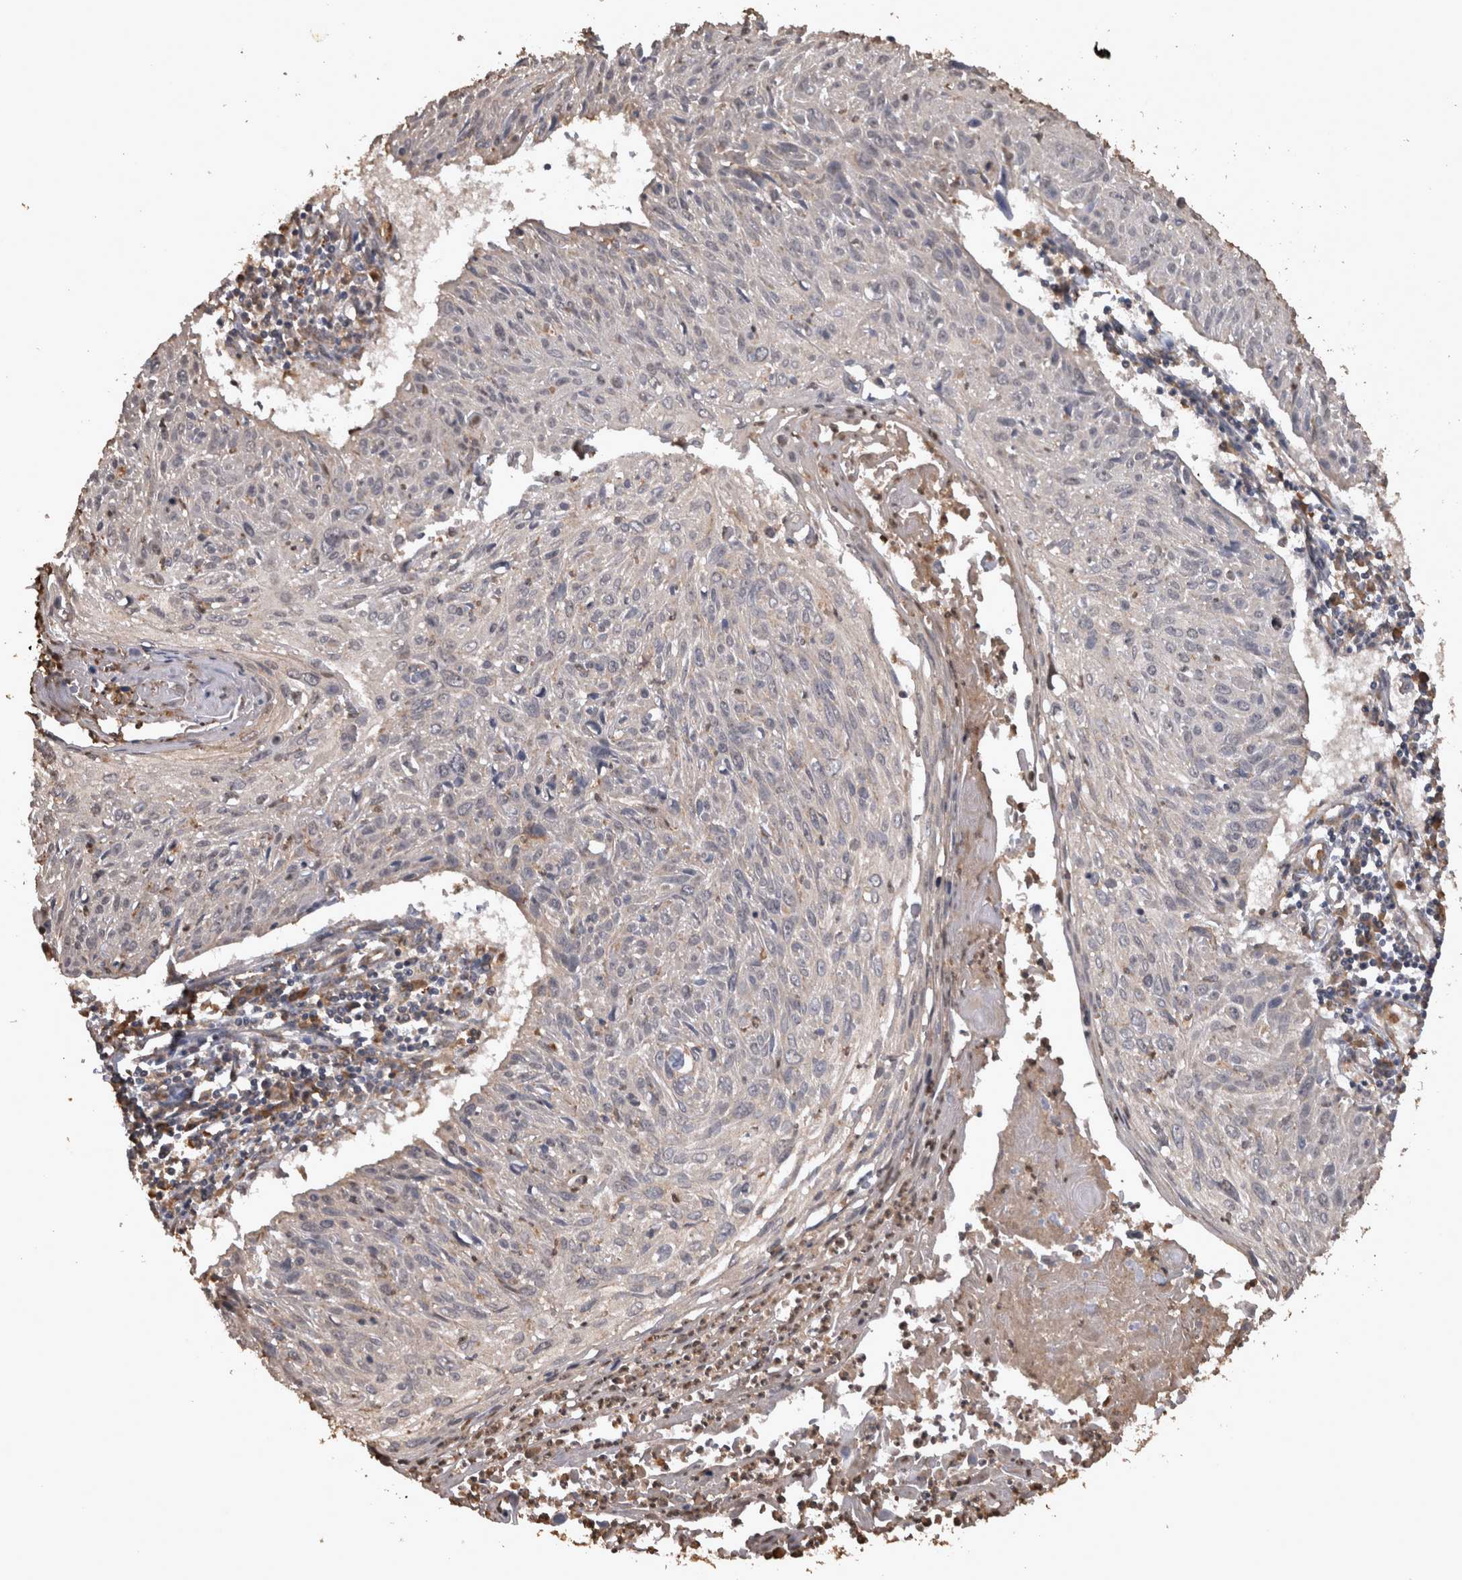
{"staining": {"intensity": "negative", "quantity": "none", "location": "none"}, "tissue": "cervical cancer", "cell_type": "Tumor cells", "image_type": "cancer", "snomed": [{"axis": "morphology", "description": "Squamous cell carcinoma, NOS"}, {"axis": "topography", "description": "Cervix"}], "caption": "Human cervical cancer (squamous cell carcinoma) stained for a protein using immunohistochemistry (IHC) shows no positivity in tumor cells.", "gene": "TMED7", "patient": {"sex": "female", "age": 51}}